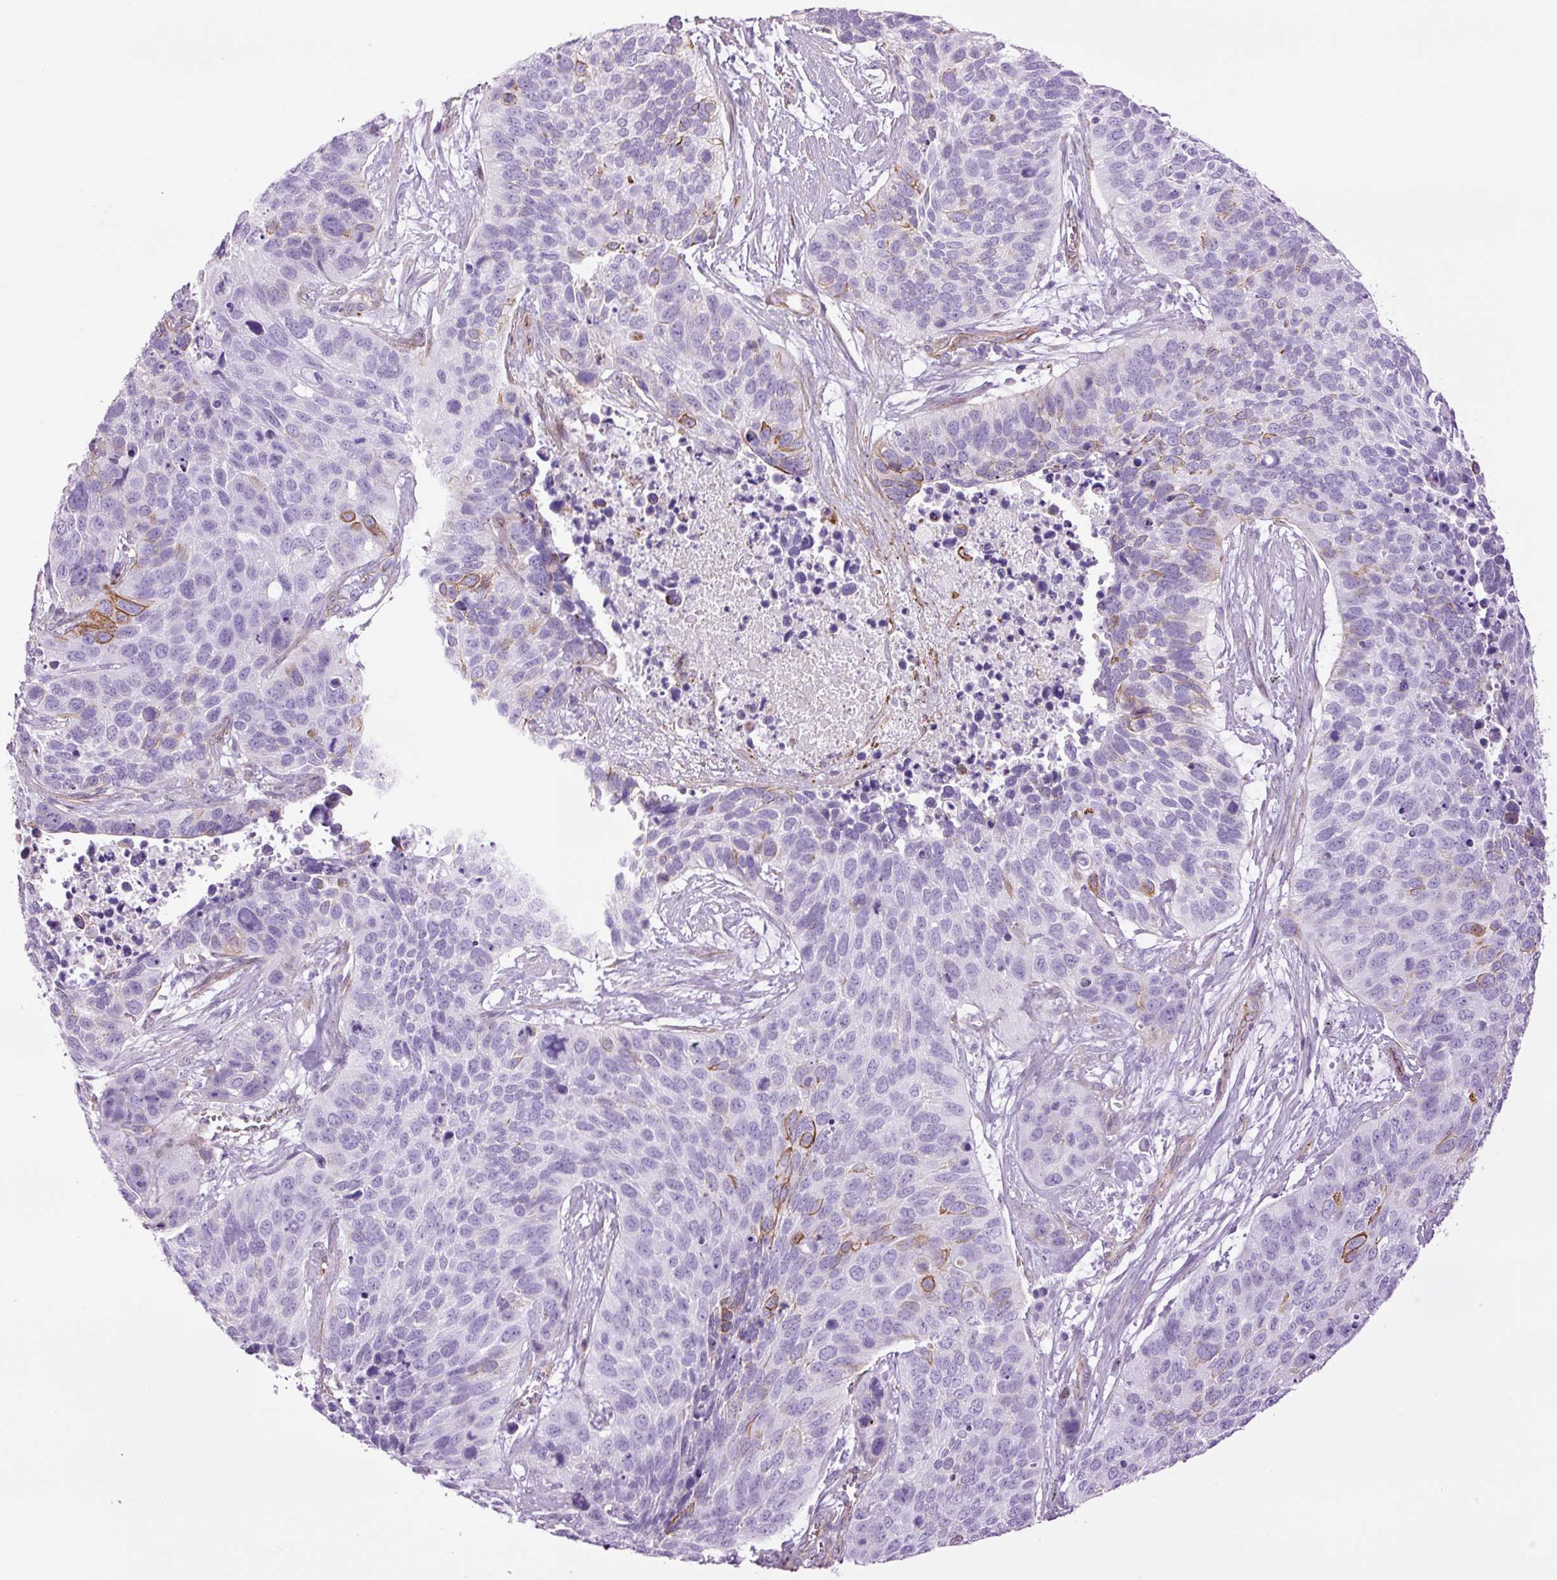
{"staining": {"intensity": "moderate", "quantity": "<25%", "location": "cytoplasmic/membranous"}, "tissue": "lung cancer", "cell_type": "Tumor cells", "image_type": "cancer", "snomed": [{"axis": "morphology", "description": "Squamous cell carcinoma, NOS"}, {"axis": "topography", "description": "Lung"}], "caption": "DAB immunohistochemical staining of human squamous cell carcinoma (lung) exhibits moderate cytoplasmic/membranous protein staining in about <25% of tumor cells. Using DAB (3,3'-diaminobenzidine) (brown) and hematoxylin (blue) stains, captured at high magnification using brightfield microscopy.", "gene": "CAV1", "patient": {"sex": "male", "age": 62}}